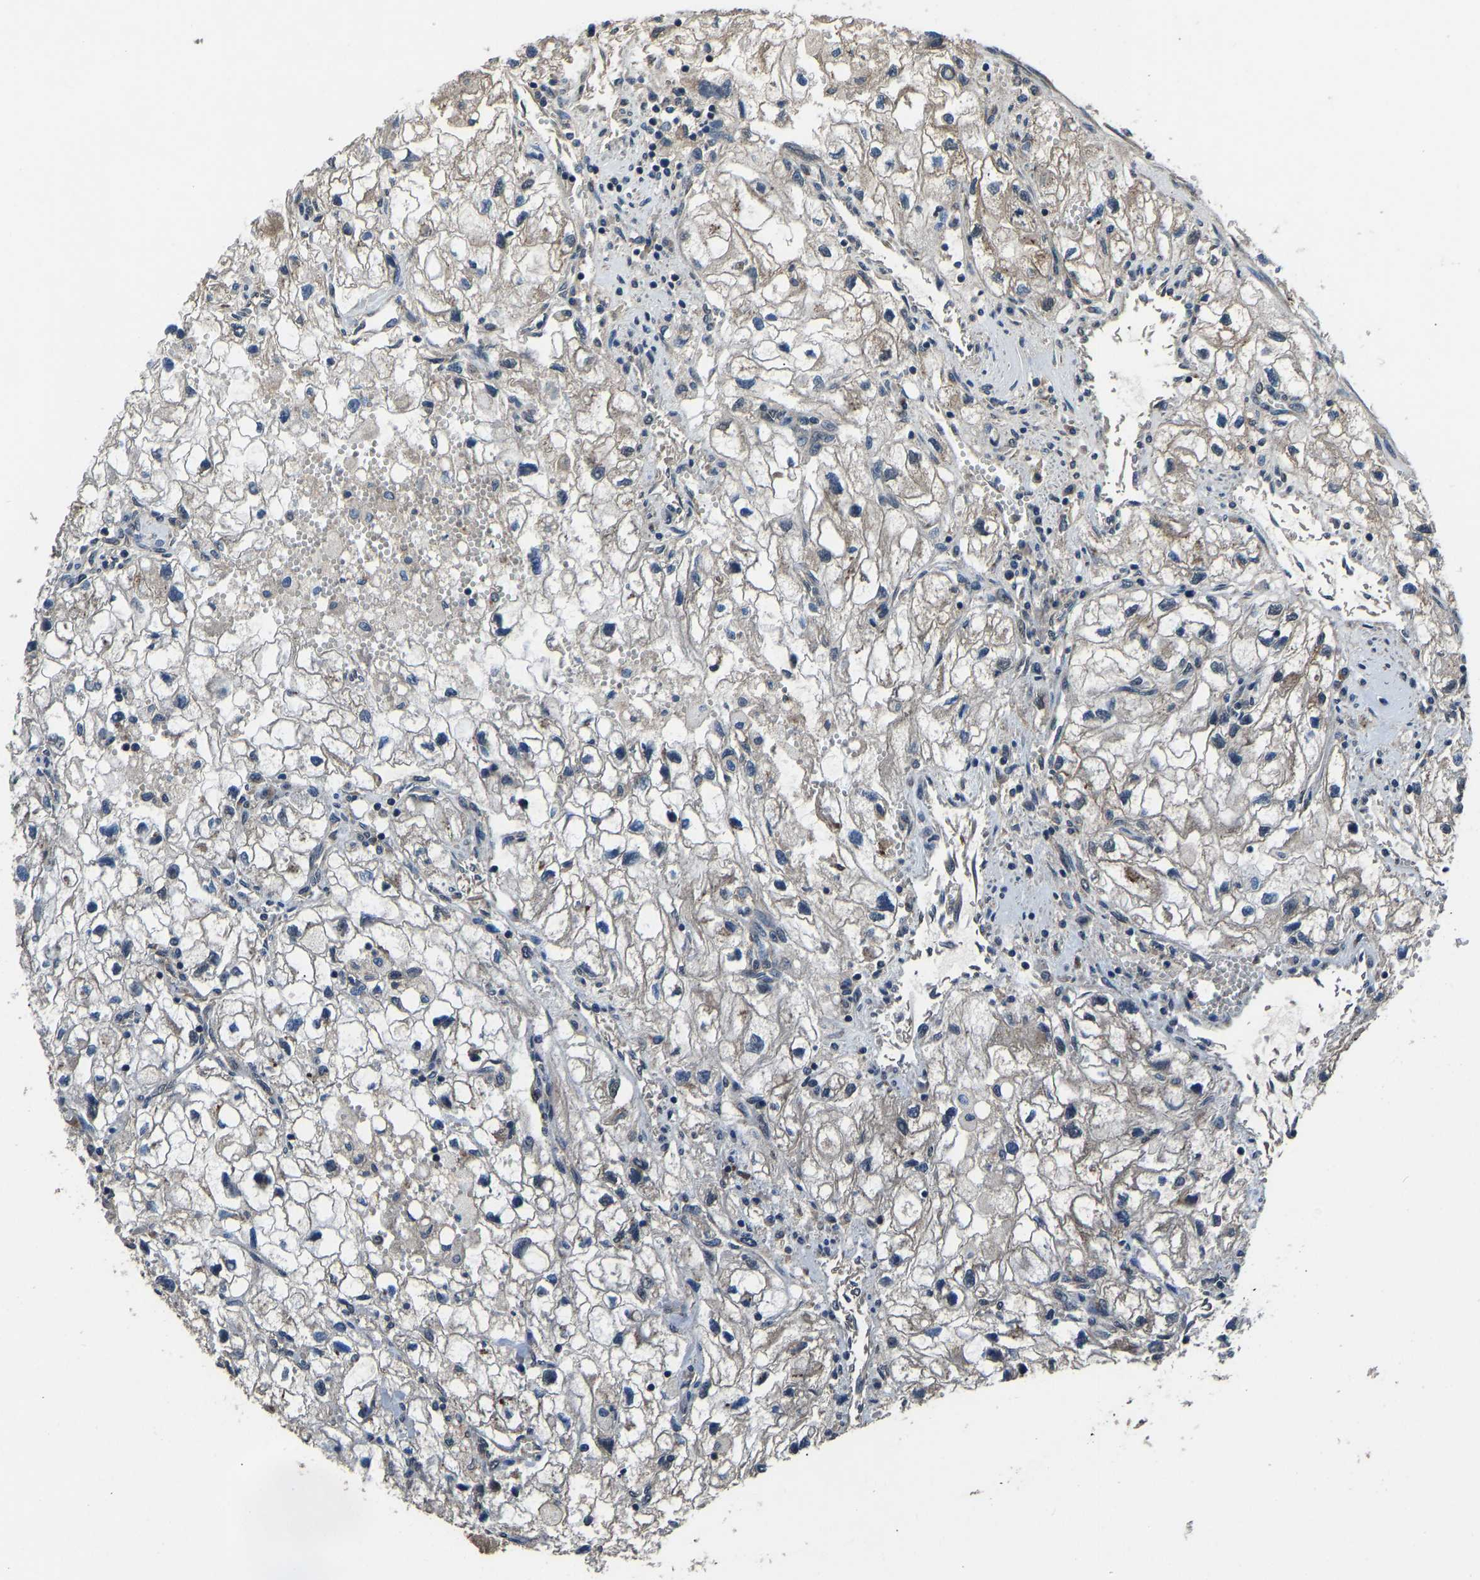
{"staining": {"intensity": "weak", "quantity": "<25%", "location": "cytoplasmic/membranous"}, "tissue": "renal cancer", "cell_type": "Tumor cells", "image_type": "cancer", "snomed": [{"axis": "morphology", "description": "Adenocarcinoma, NOS"}, {"axis": "topography", "description": "Kidney"}], "caption": "The histopathology image reveals no significant expression in tumor cells of renal cancer (adenocarcinoma).", "gene": "TOX4", "patient": {"sex": "female", "age": 70}}